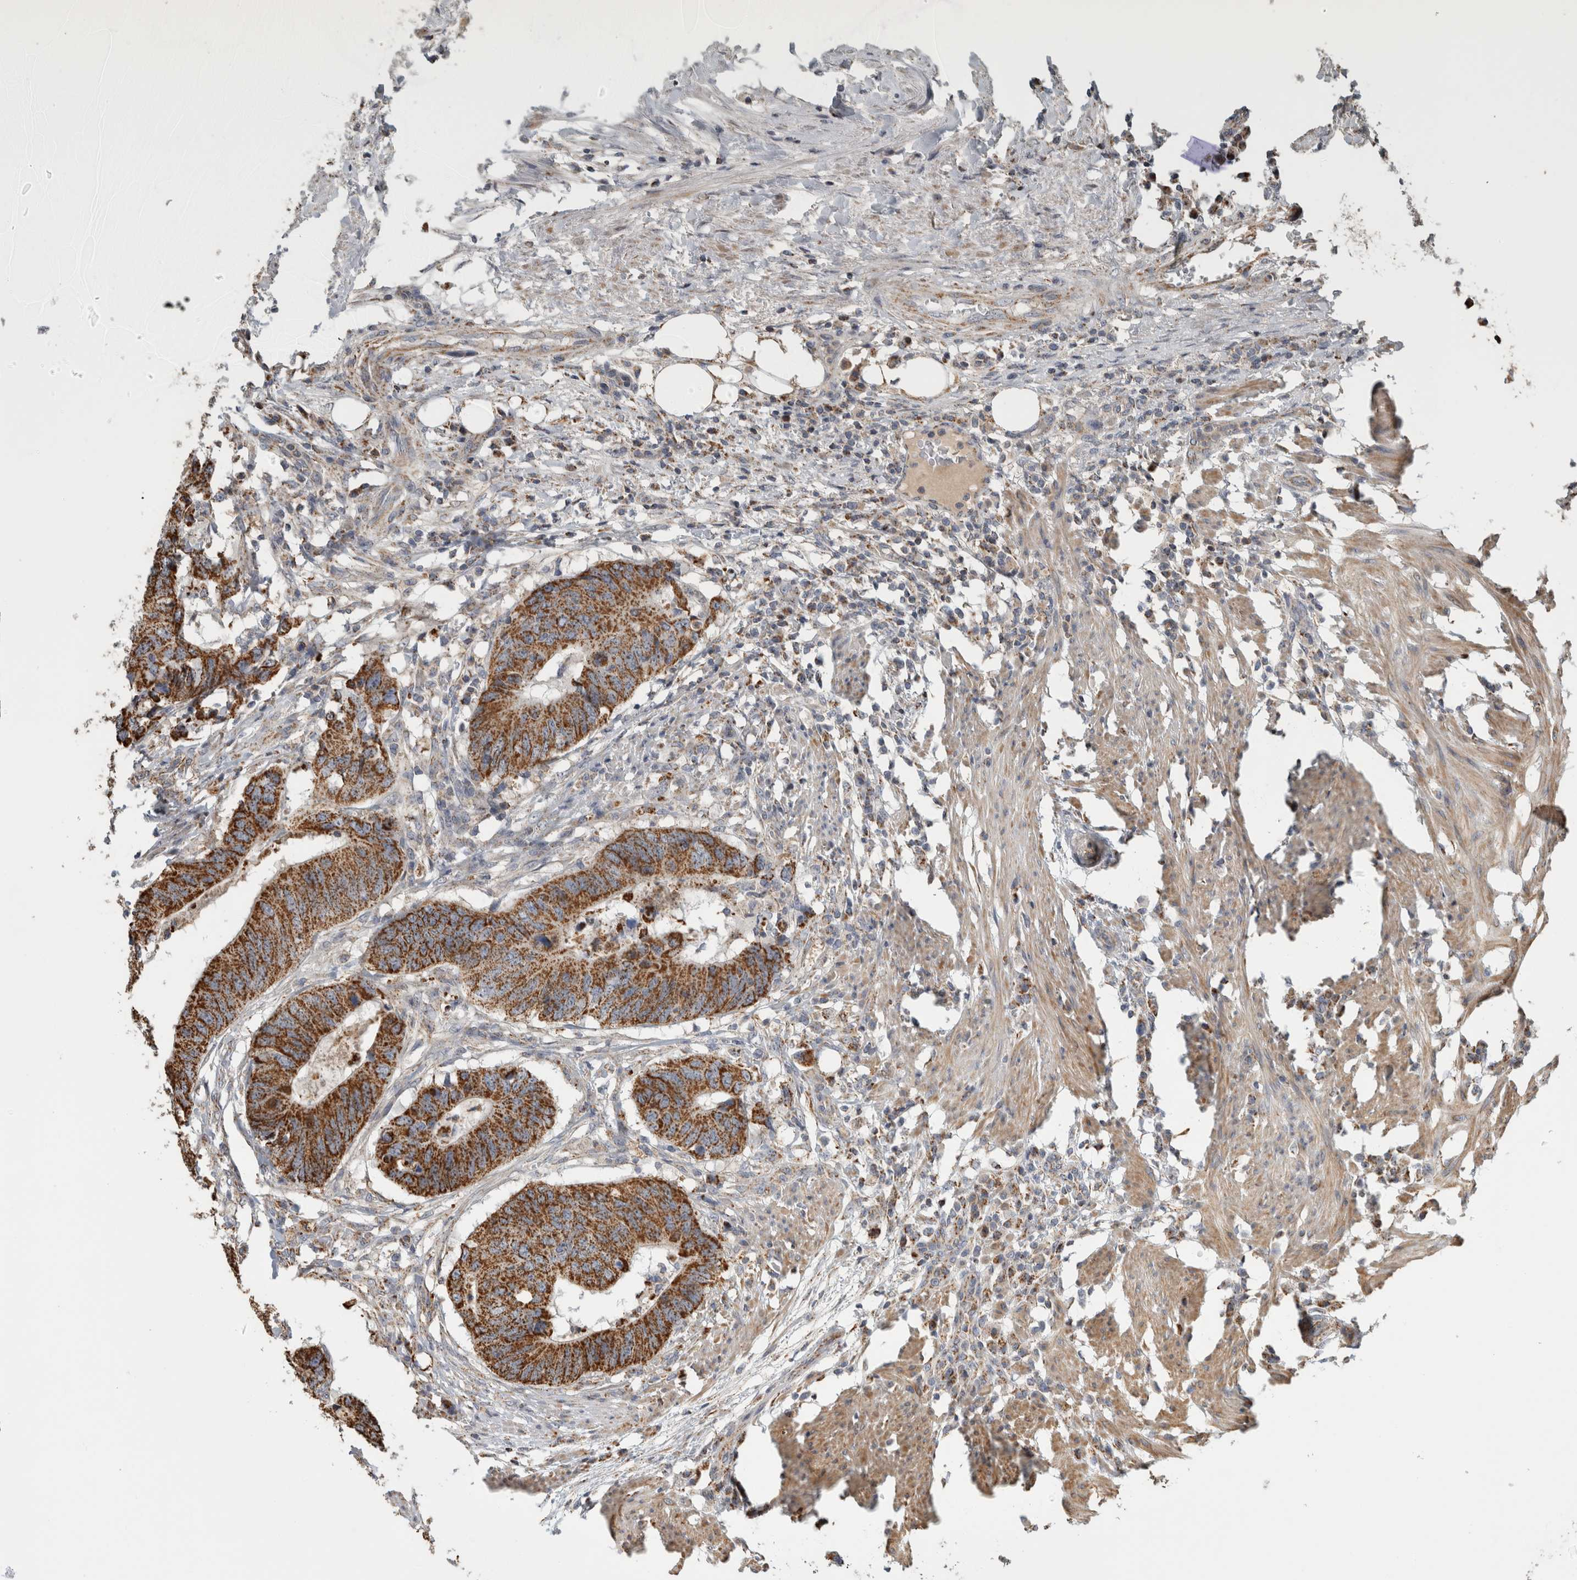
{"staining": {"intensity": "strong", "quantity": ">75%", "location": "cytoplasmic/membranous"}, "tissue": "colorectal cancer", "cell_type": "Tumor cells", "image_type": "cancer", "snomed": [{"axis": "morphology", "description": "Adenocarcinoma, NOS"}, {"axis": "topography", "description": "Colon"}], "caption": "Adenocarcinoma (colorectal) stained with a protein marker shows strong staining in tumor cells.", "gene": "ST8SIA1", "patient": {"sex": "male", "age": 56}}